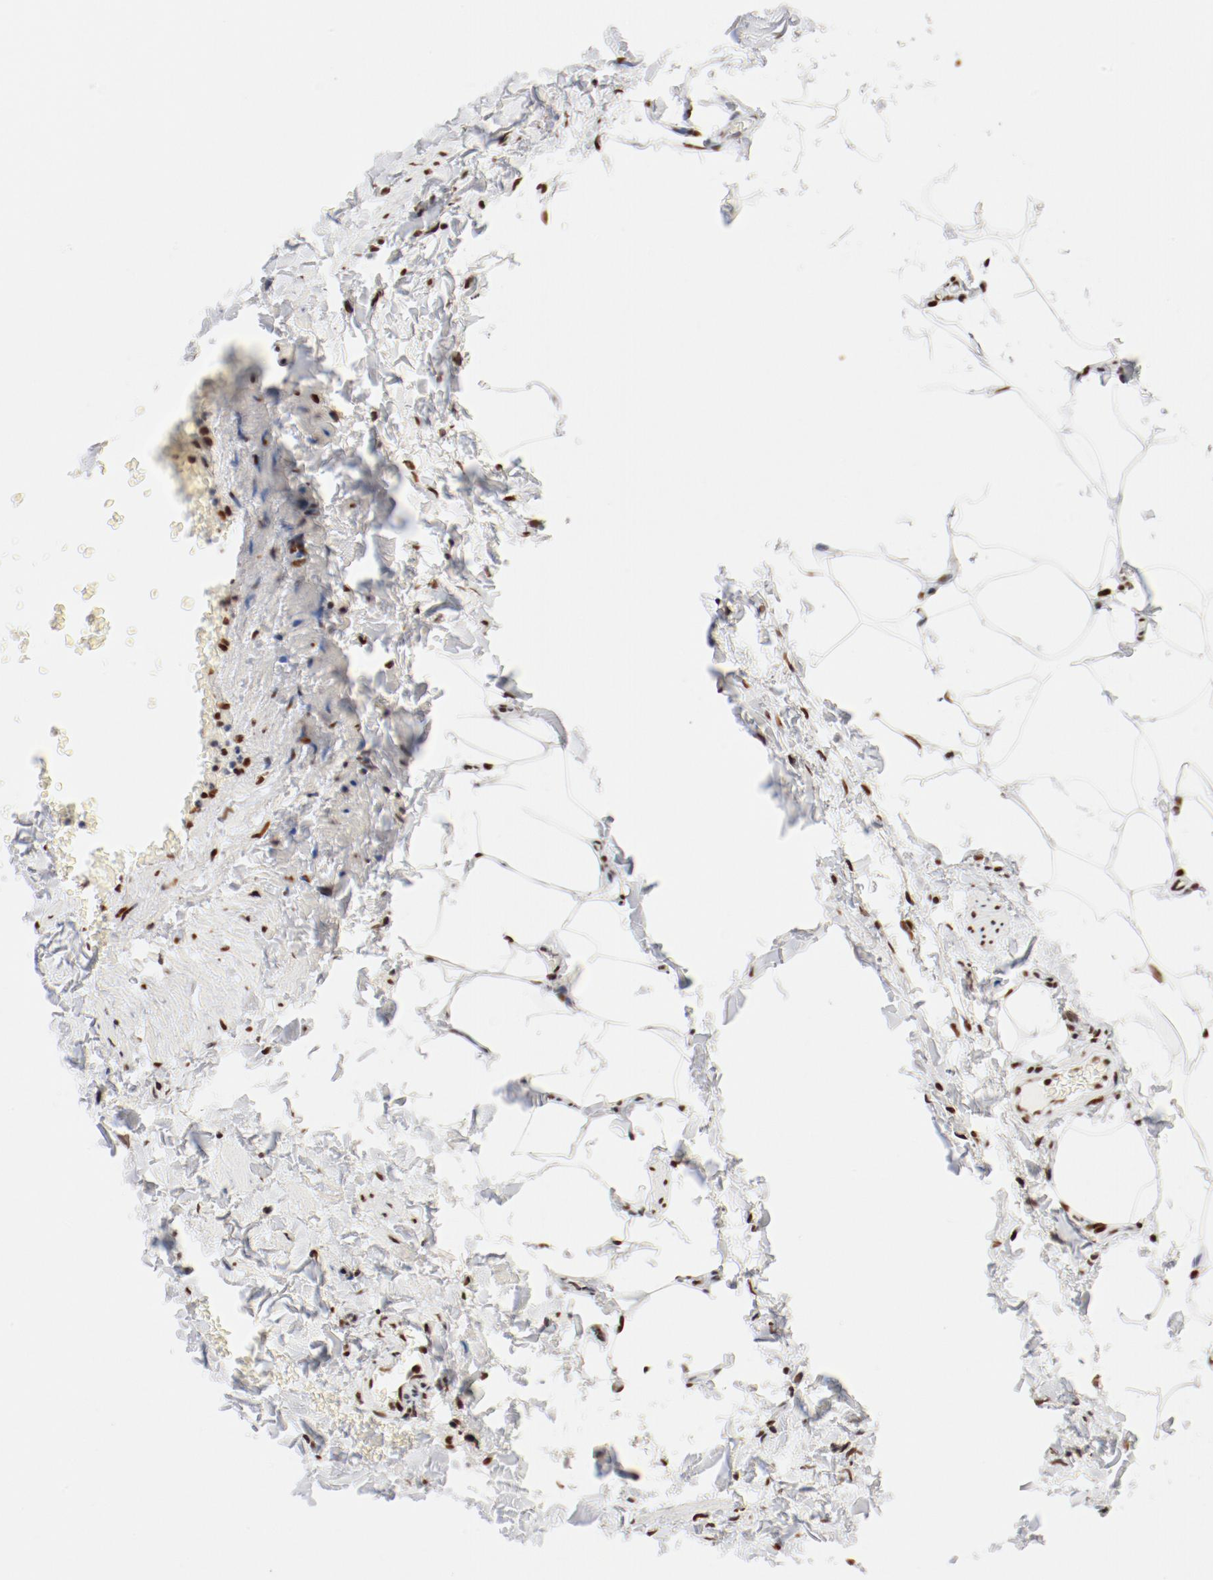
{"staining": {"intensity": "strong", "quantity": "25%-75%", "location": "nuclear"}, "tissue": "adipose tissue", "cell_type": "Adipocytes", "image_type": "normal", "snomed": [{"axis": "morphology", "description": "Normal tissue, NOS"}, {"axis": "topography", "description": "Vascular tissue"}], "caption": "Strong nuclear staining is identified in approximately 25%-75% of adipocytes in benign adipose tissue.", "gene": "CTBP1", "patient": {"sex": "male", "age": 41}}